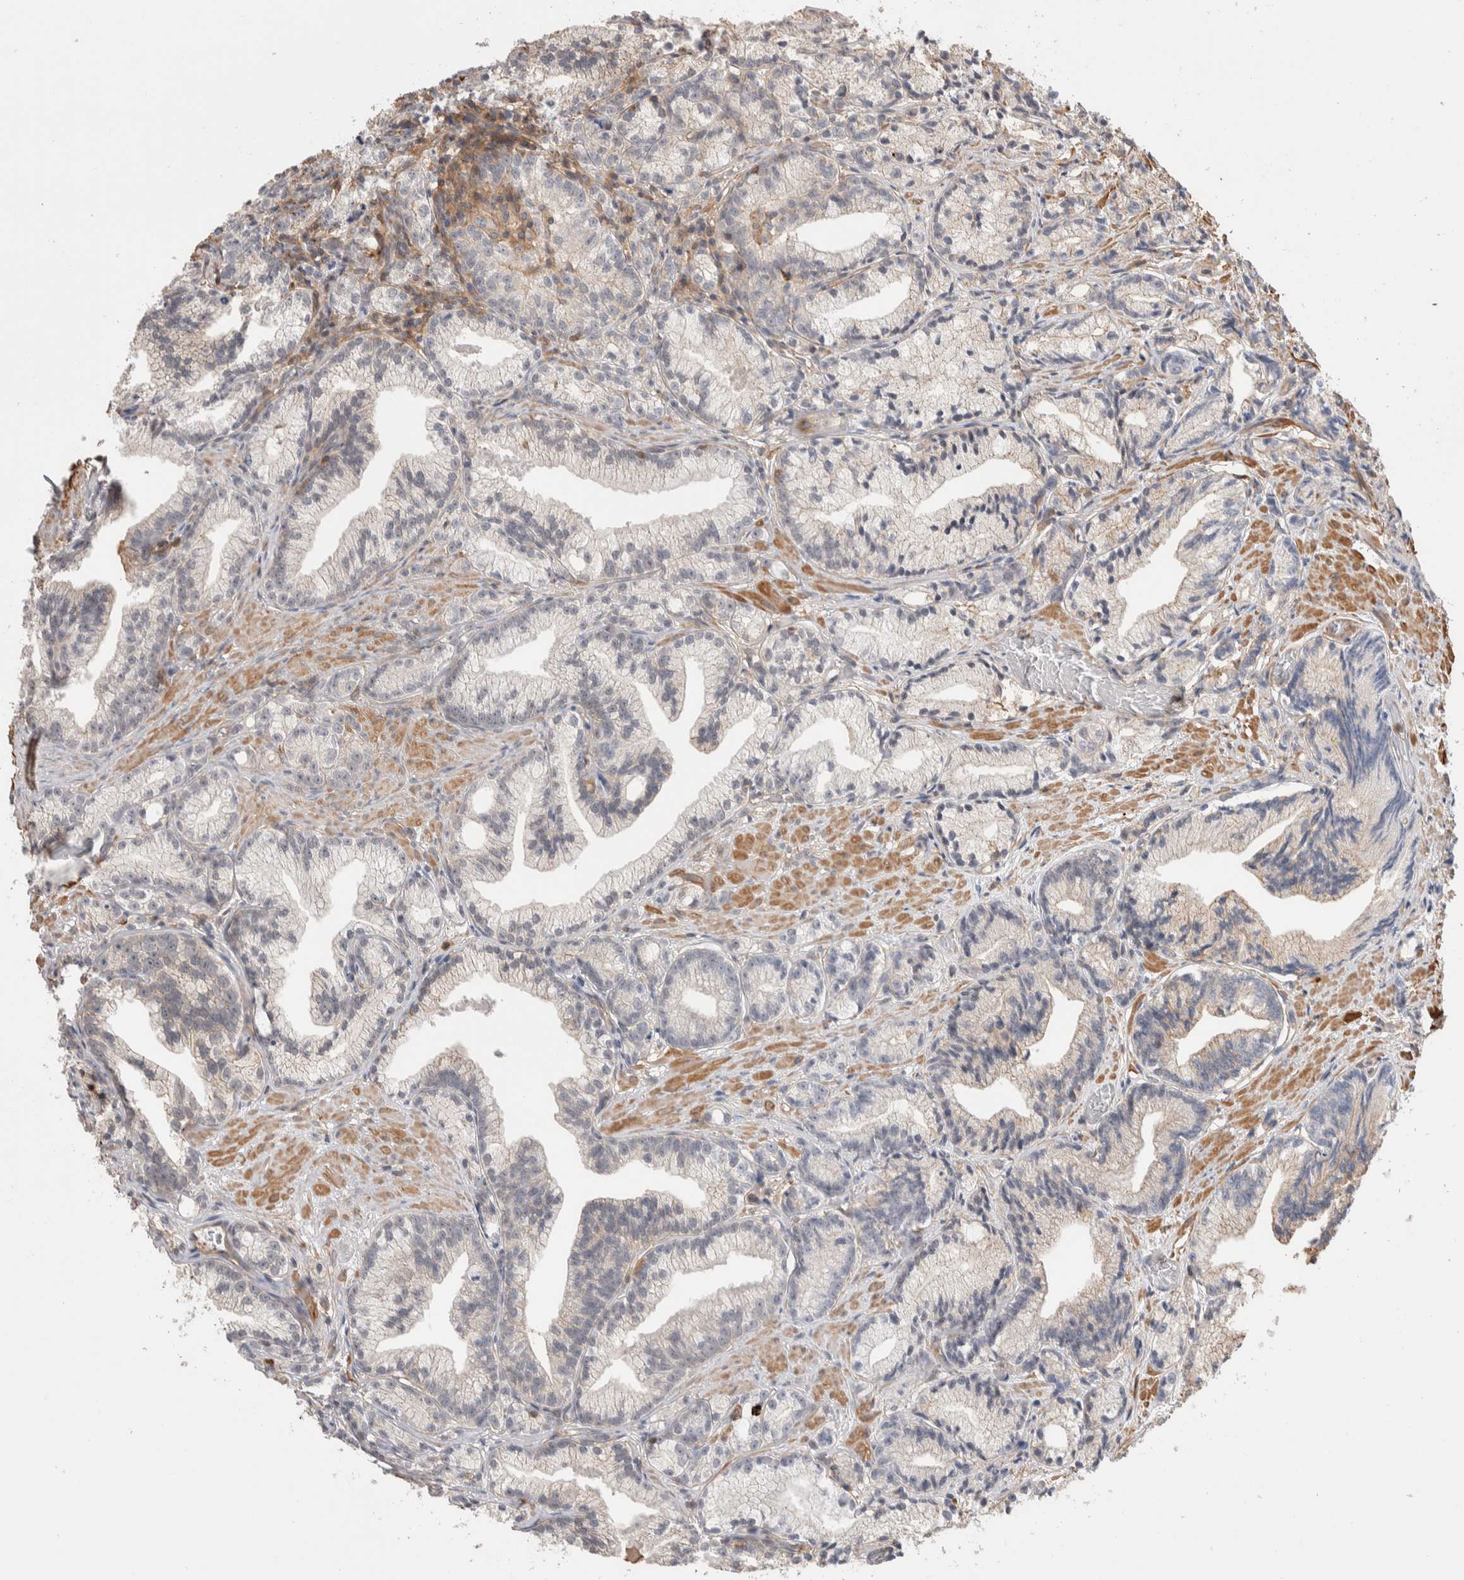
{"staining": {"intensity": "weak", "quantity": "<25%", "location": "cytoplasmic/membranous"}, "tissue": "prostate cancer", "cell_type": "Tumor cells", "image_type": "cancer", "snomed": [{"axis": "morphology", "description": "Adenocarcinoma, Low grade"}, {"axis": "topography", "description": "Prostate"}], "caption": "Tumor cells show no significant staining in prostate cancer.", "gene": "ZNF704", "patient": {"sex": "male", "age": 89}}